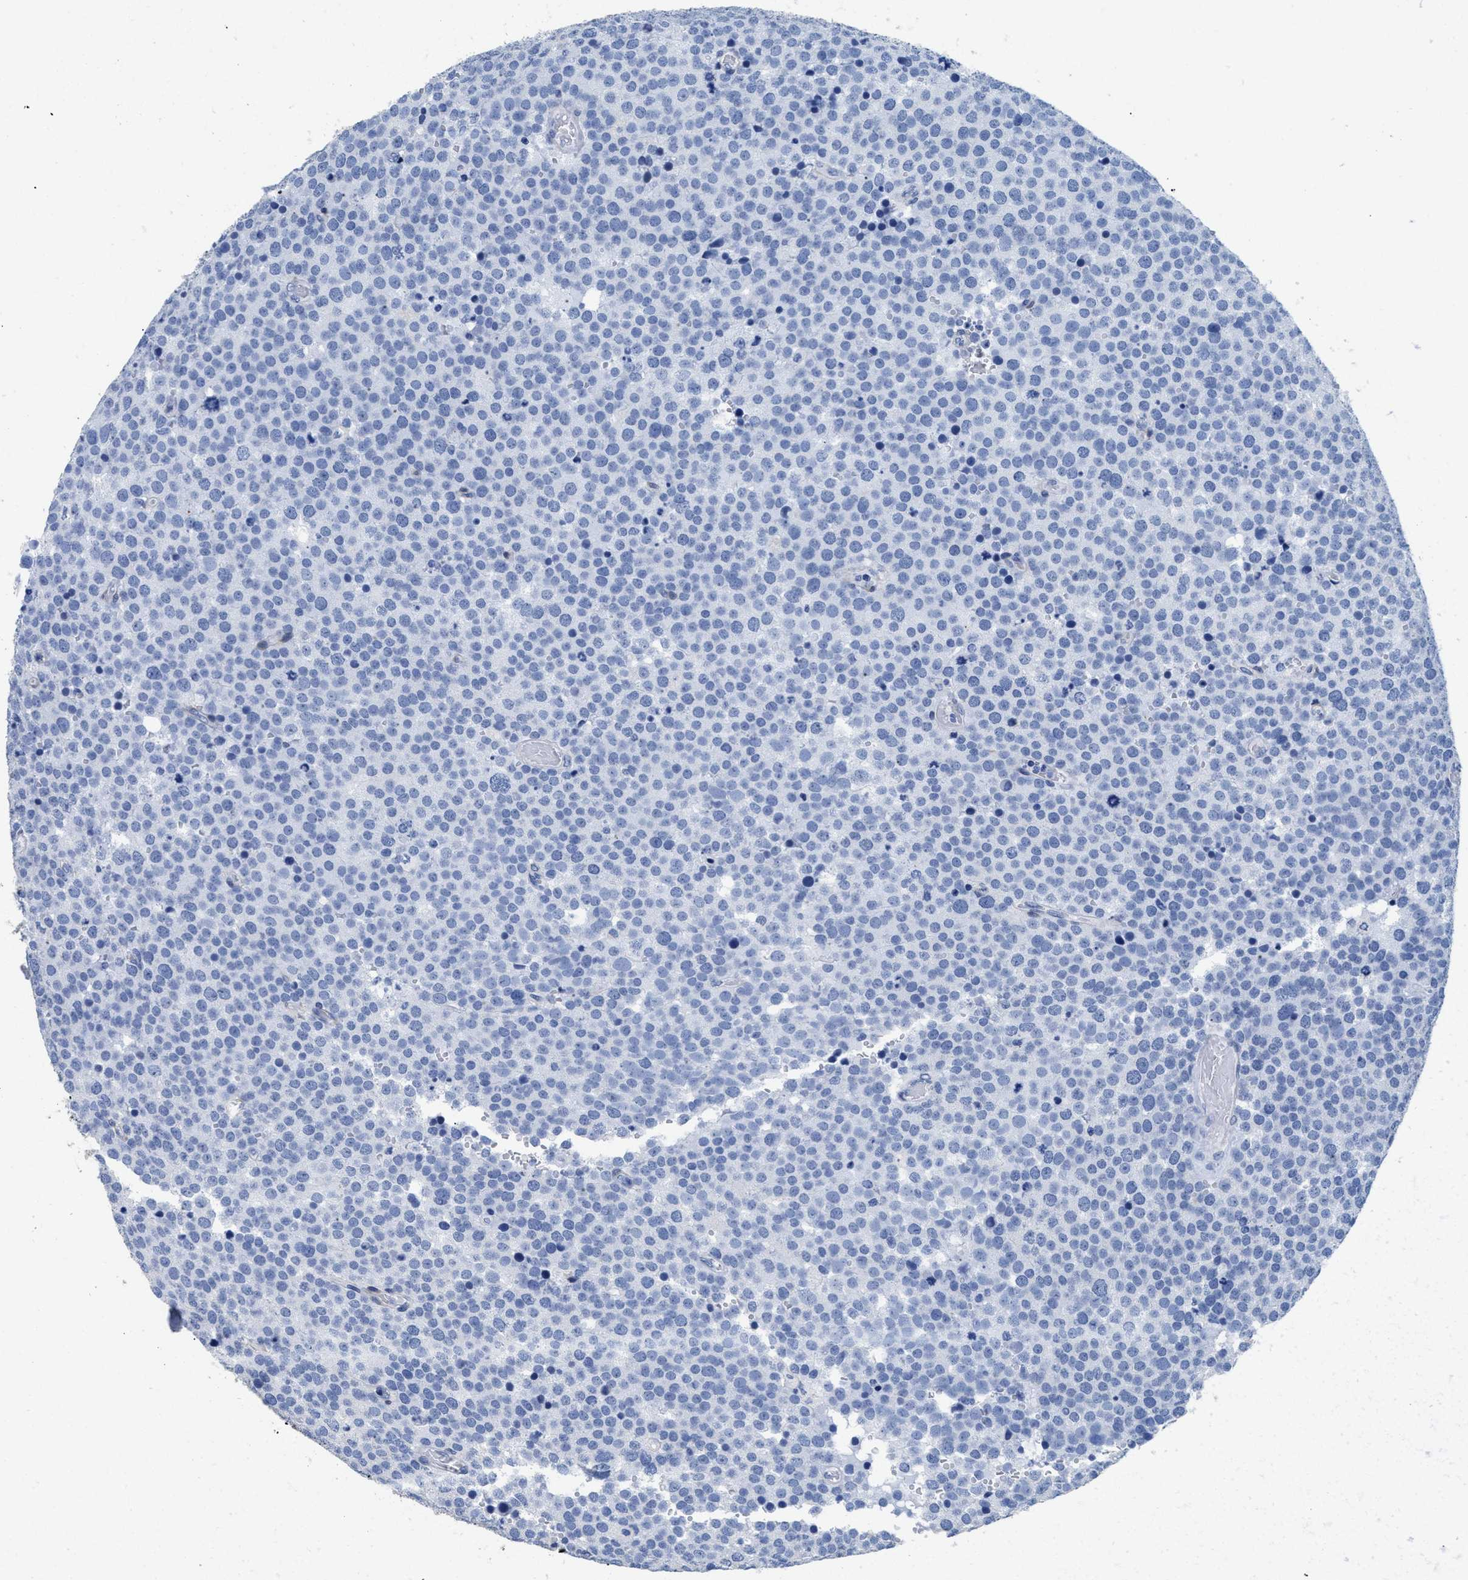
{"staining": {"intensity": "negative", "quantity": "none", "location": "none"}, "tissue": "testis cancer", "cell_type": "Tumor cells", "image_type": "cancer", "snomed": [{"axis": "morphology", "description": "Normal tissue, NOS"}, {"axis": "morphology", "description": "Seminoma, NOS"}, {"axis": "topography", "description": "Testis"}], "caption": "Testis cancer (seminoma) stained for a protein using IHC exhibits no expression tumor cells.", "gene": "DLC1", "patient": {"sex": "male", "age": 71}}